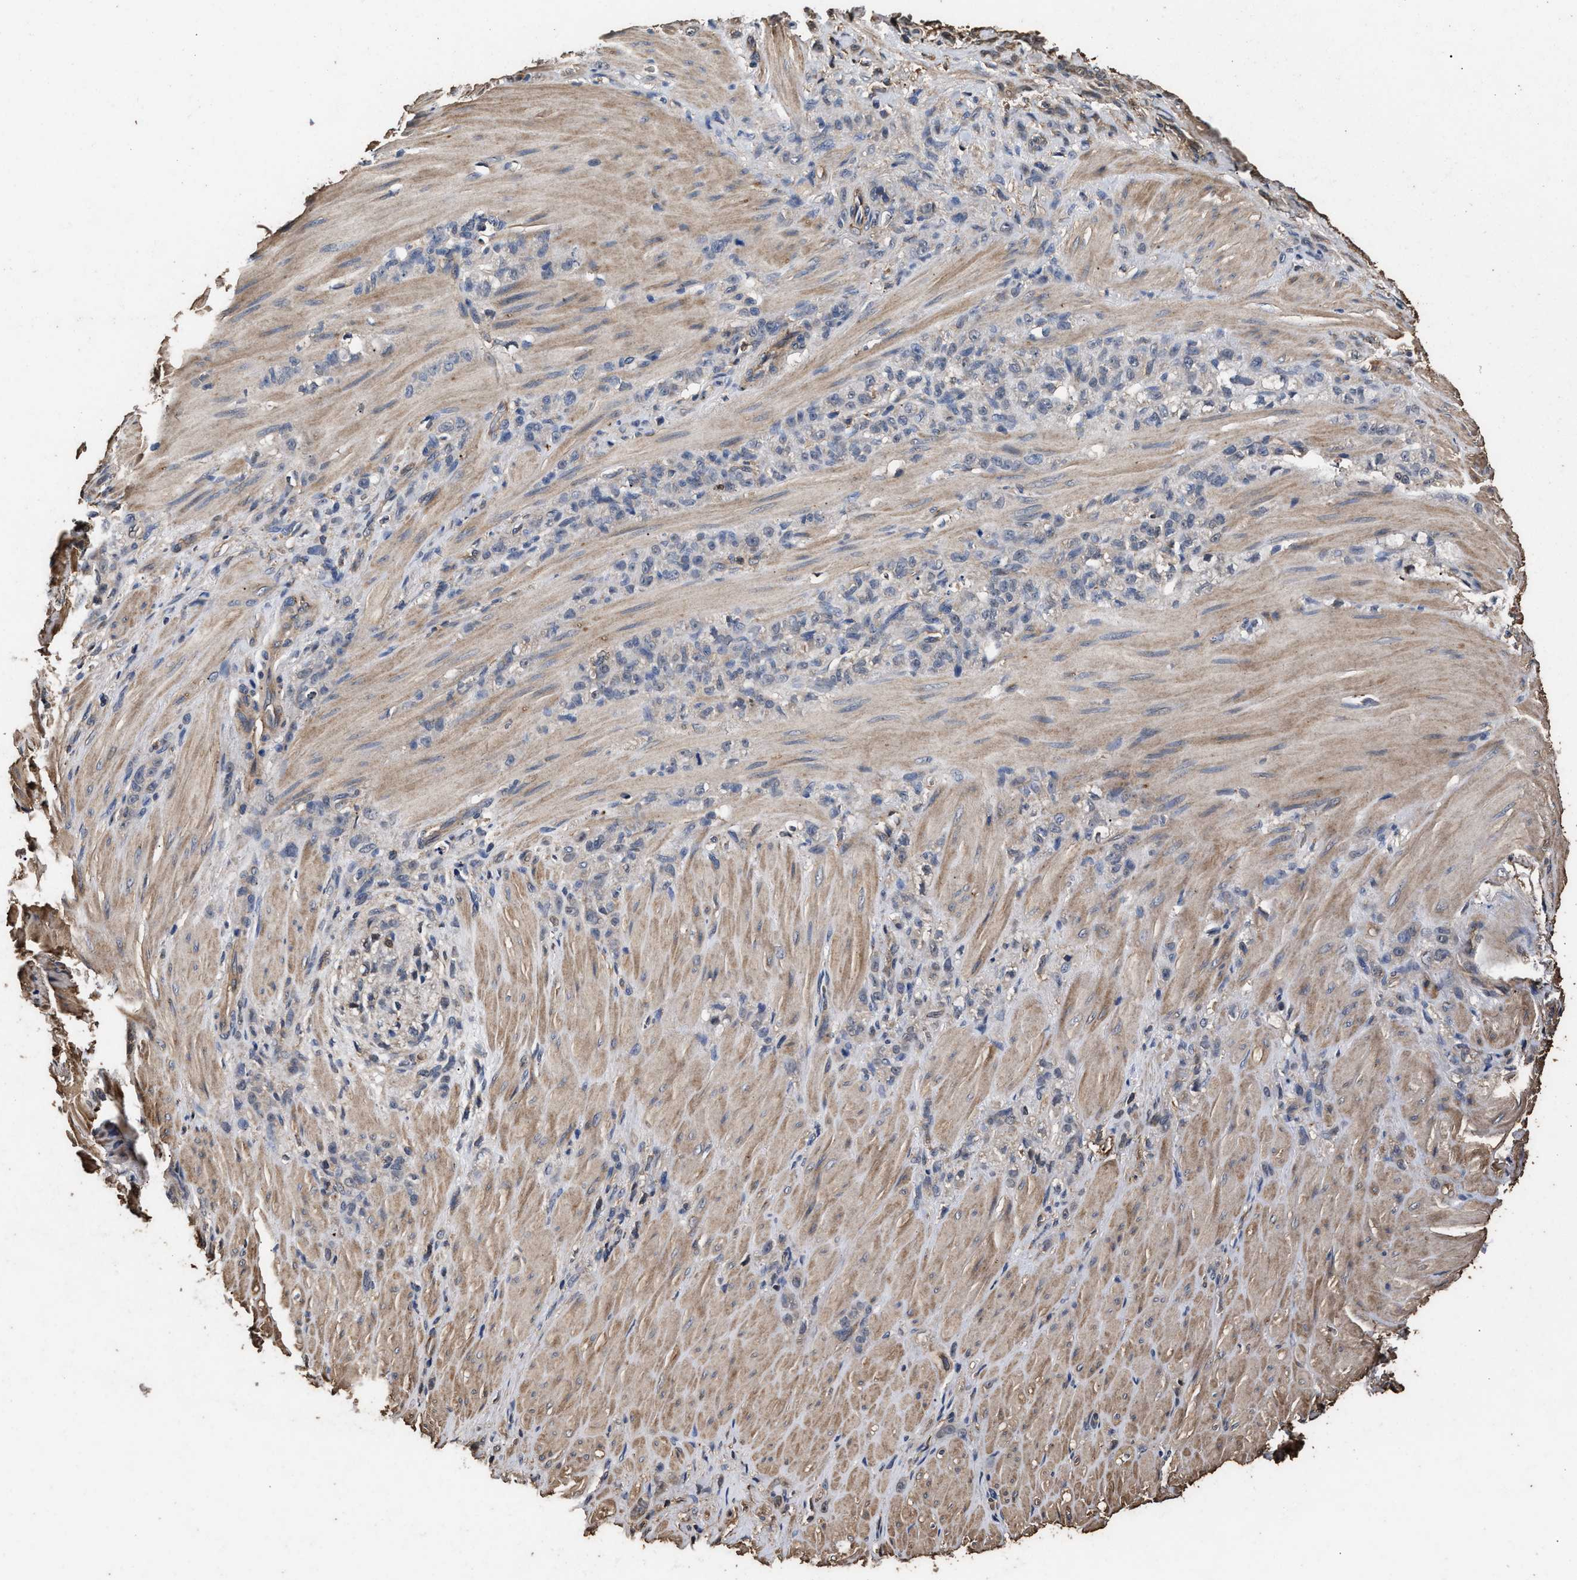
{"staining": {"intensity": "negative", "quantity": "none", "location": "none"}, "tissue": "stomach cancer", "cell_type": "Tumor cells", "image_type": "cancer", "snomed": [{"axis": "morphology", "description": "Normal tissue, NOS"}, {"axis": "morphology", "description": "Adenocarcinoma, NOS"}, {"axis": "topography", "description": "Stomach"}], "caption": "This micrograph is of stomach adenocarcinoma stained with immunohistochemistry (IHC) to label a protein in brown with the nuclei are counter-stained blue. There is no staining in tumor cells. (Immunohistochemistry (ihc), brightfield microscopy, high magnification).", "gene": "KYAT1", "patient": {"sex": "male", "age": 82}}